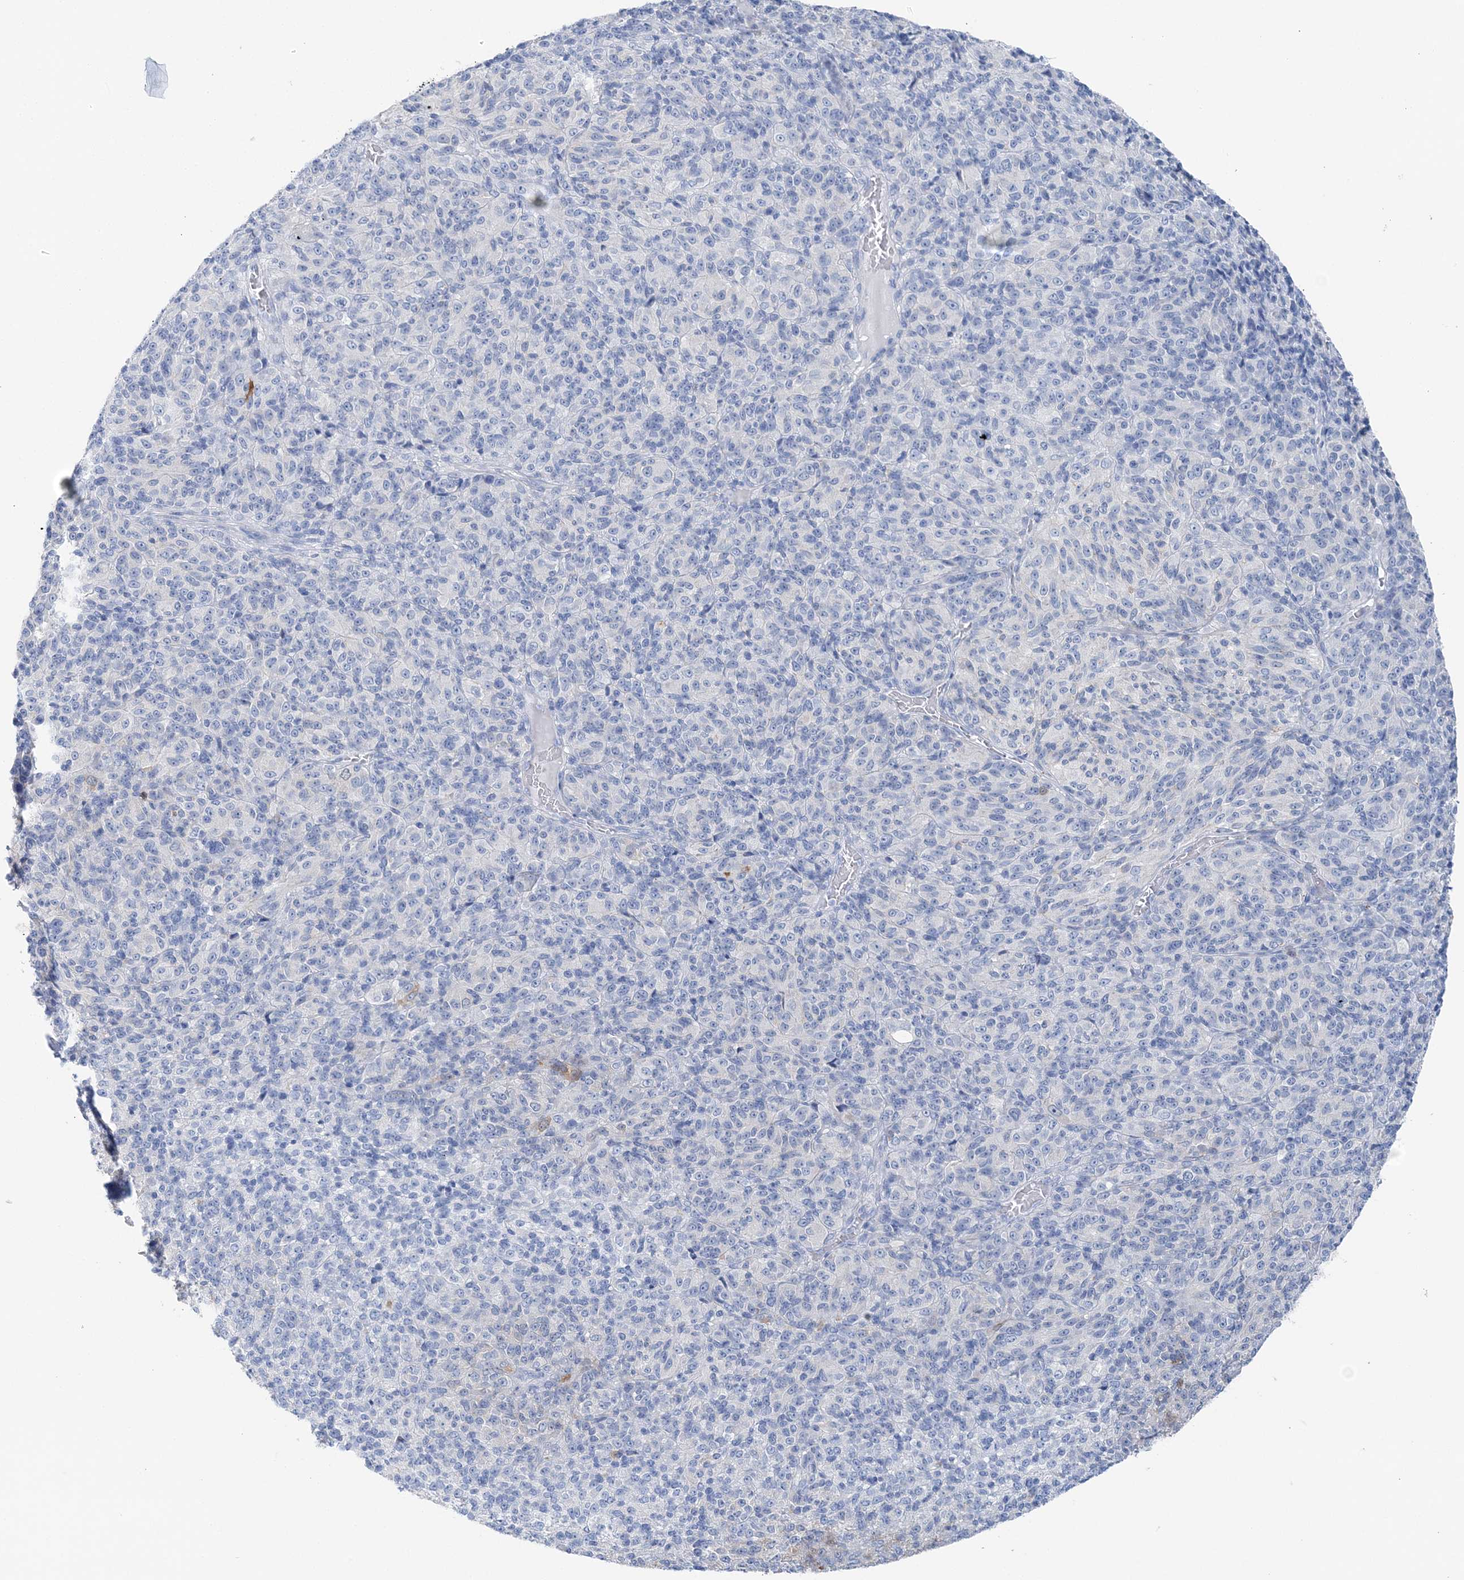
{"staining": {"intensity": "negative", "quantity": "none", "location": "none"}, "tissue": "melanoma", "cell_type": "Tumor cells", "image_type": "cancer", "snomed": [{"axis": "morphology", "description": "Malignant melanoma, Metastatic site"}, {"axis": "topography", "description": "Brain"}], "caption": "The immunohistochemistry (IHC) photomicrograph has no significant expression in tumor cells of malignant melanoma (metastatic site) tissue.", "gene": "HMGCS1", "patient": {"sex": "female", "age": 56}}